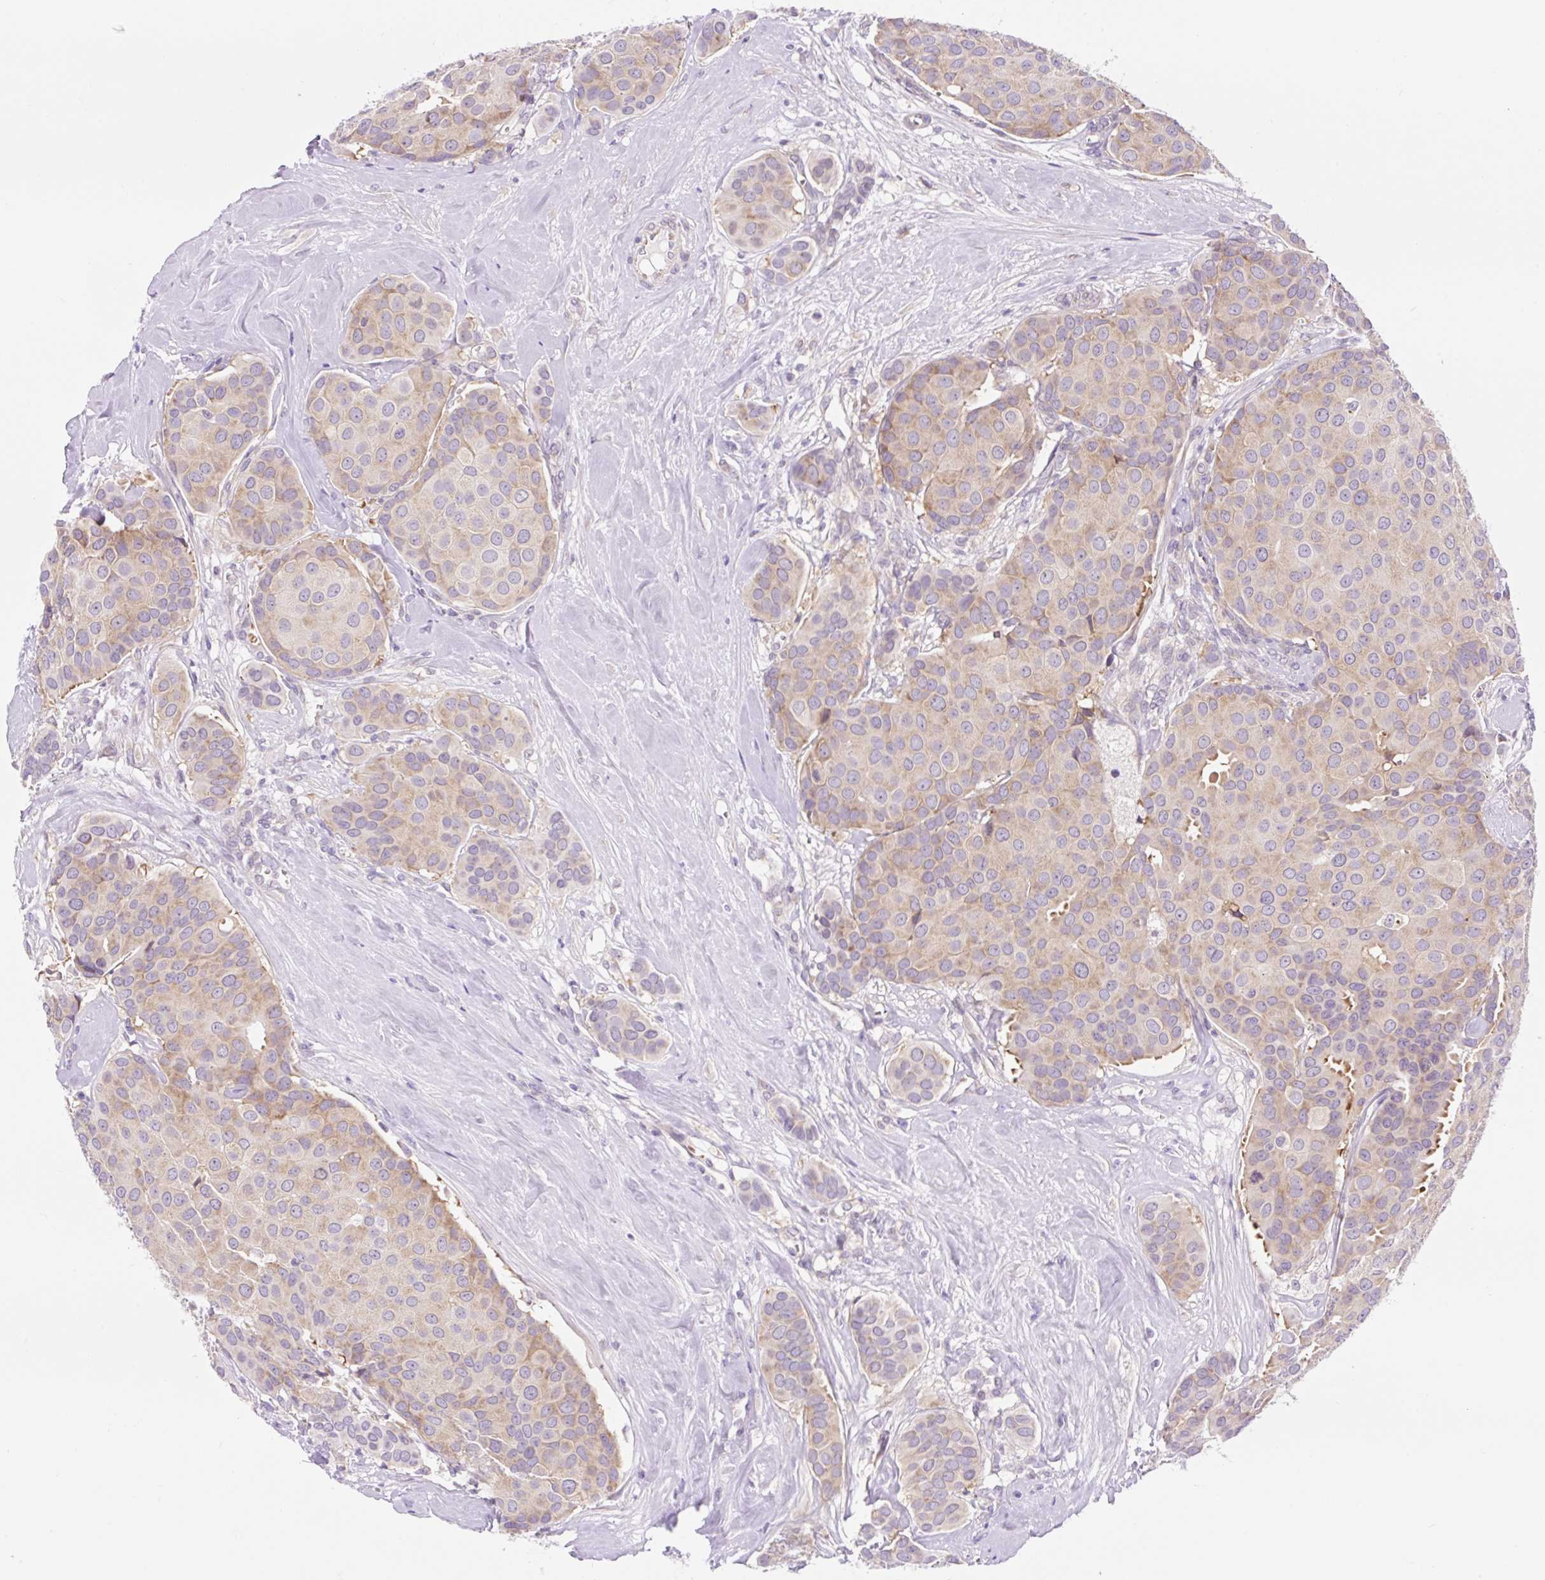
{"staining": {"intensity": "weak", "quantity": "25%-75%", "location": "cytoplasmic/membranous"}, "tissue": "breast cancer", "cell_type": "Tumor cells", "image_type": "cancer", "snomed": [{"axis": "morphology", "description": "Duct carcinoma"}, {"axis": "topography", "description": "Breast"}], "caption": "A brown stain shows weak cytoplasmic/membranous expression of a protein in breast intraductal carcinoma tumor cells. Nuclei are stained in blue.", "gene": "GPR45", "patient": {"sex": "female", "age": 70}}